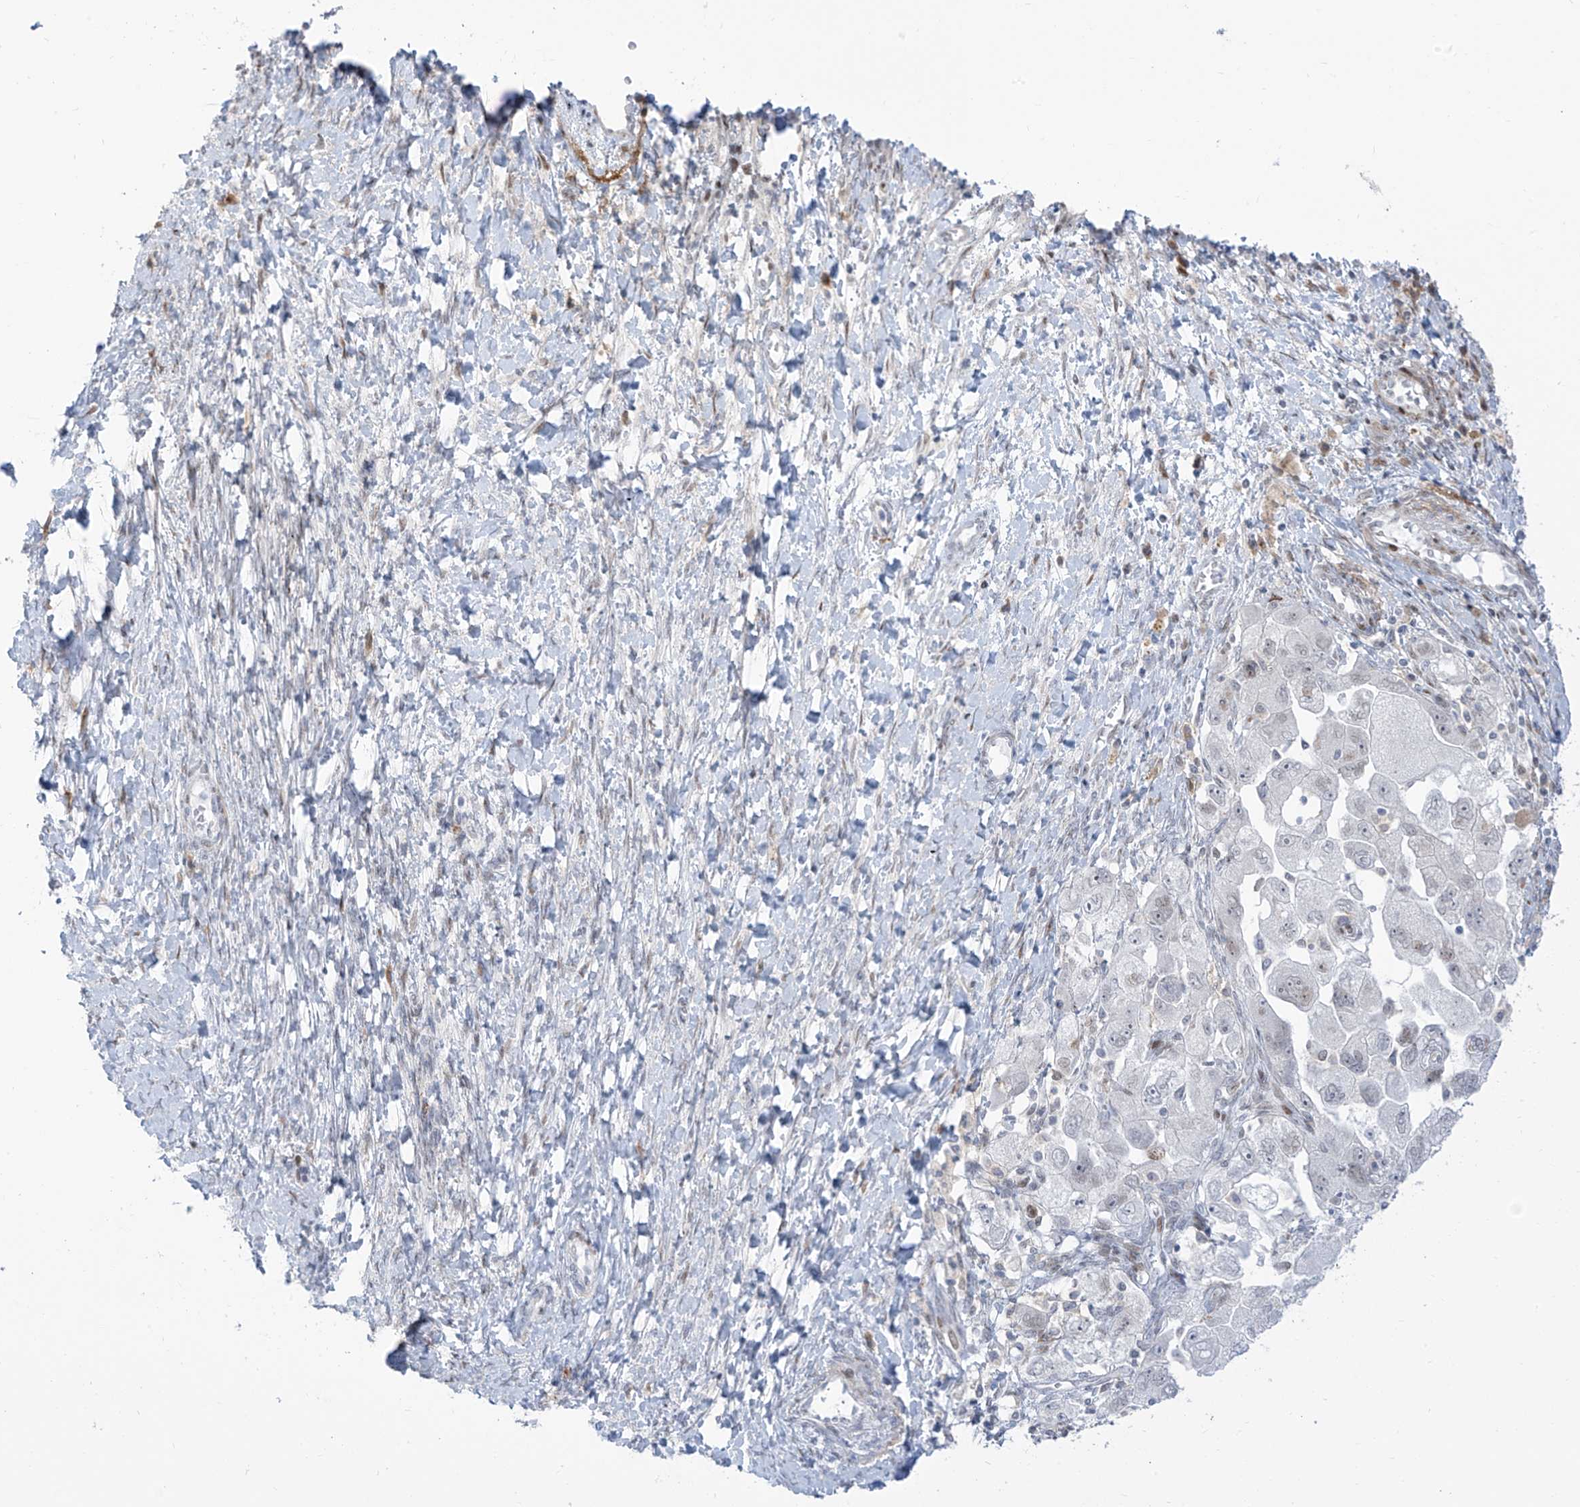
{"staining": {"intensity": "negative", "quantity": "none", "location": "none"}, "tissue": "ovarian cancer", "cell_type": "Tumor cells", "image_type": "cancer", "snomed": [{"axis": "morphology", "description": "Carcinoma, NOS"}, {"axis": "morphology", "description": "Cystadenocarcinoma, serous, NOS"}, {"axis": "topography", "description": "Ovary"}], "caption": "Immunohistochemical staining of human ovarian serous cystadenocarcinoma demonstrates no significant positivity in tumor cells. Brightfield microscopy of immunohistochemistry stained with DAB (3,3'-diaminobenzidine) (brown) and hematoxylin (blue), captured at high magnification.", "gene": "LIN9", "patient": {"sex": "female", "age": 69}}